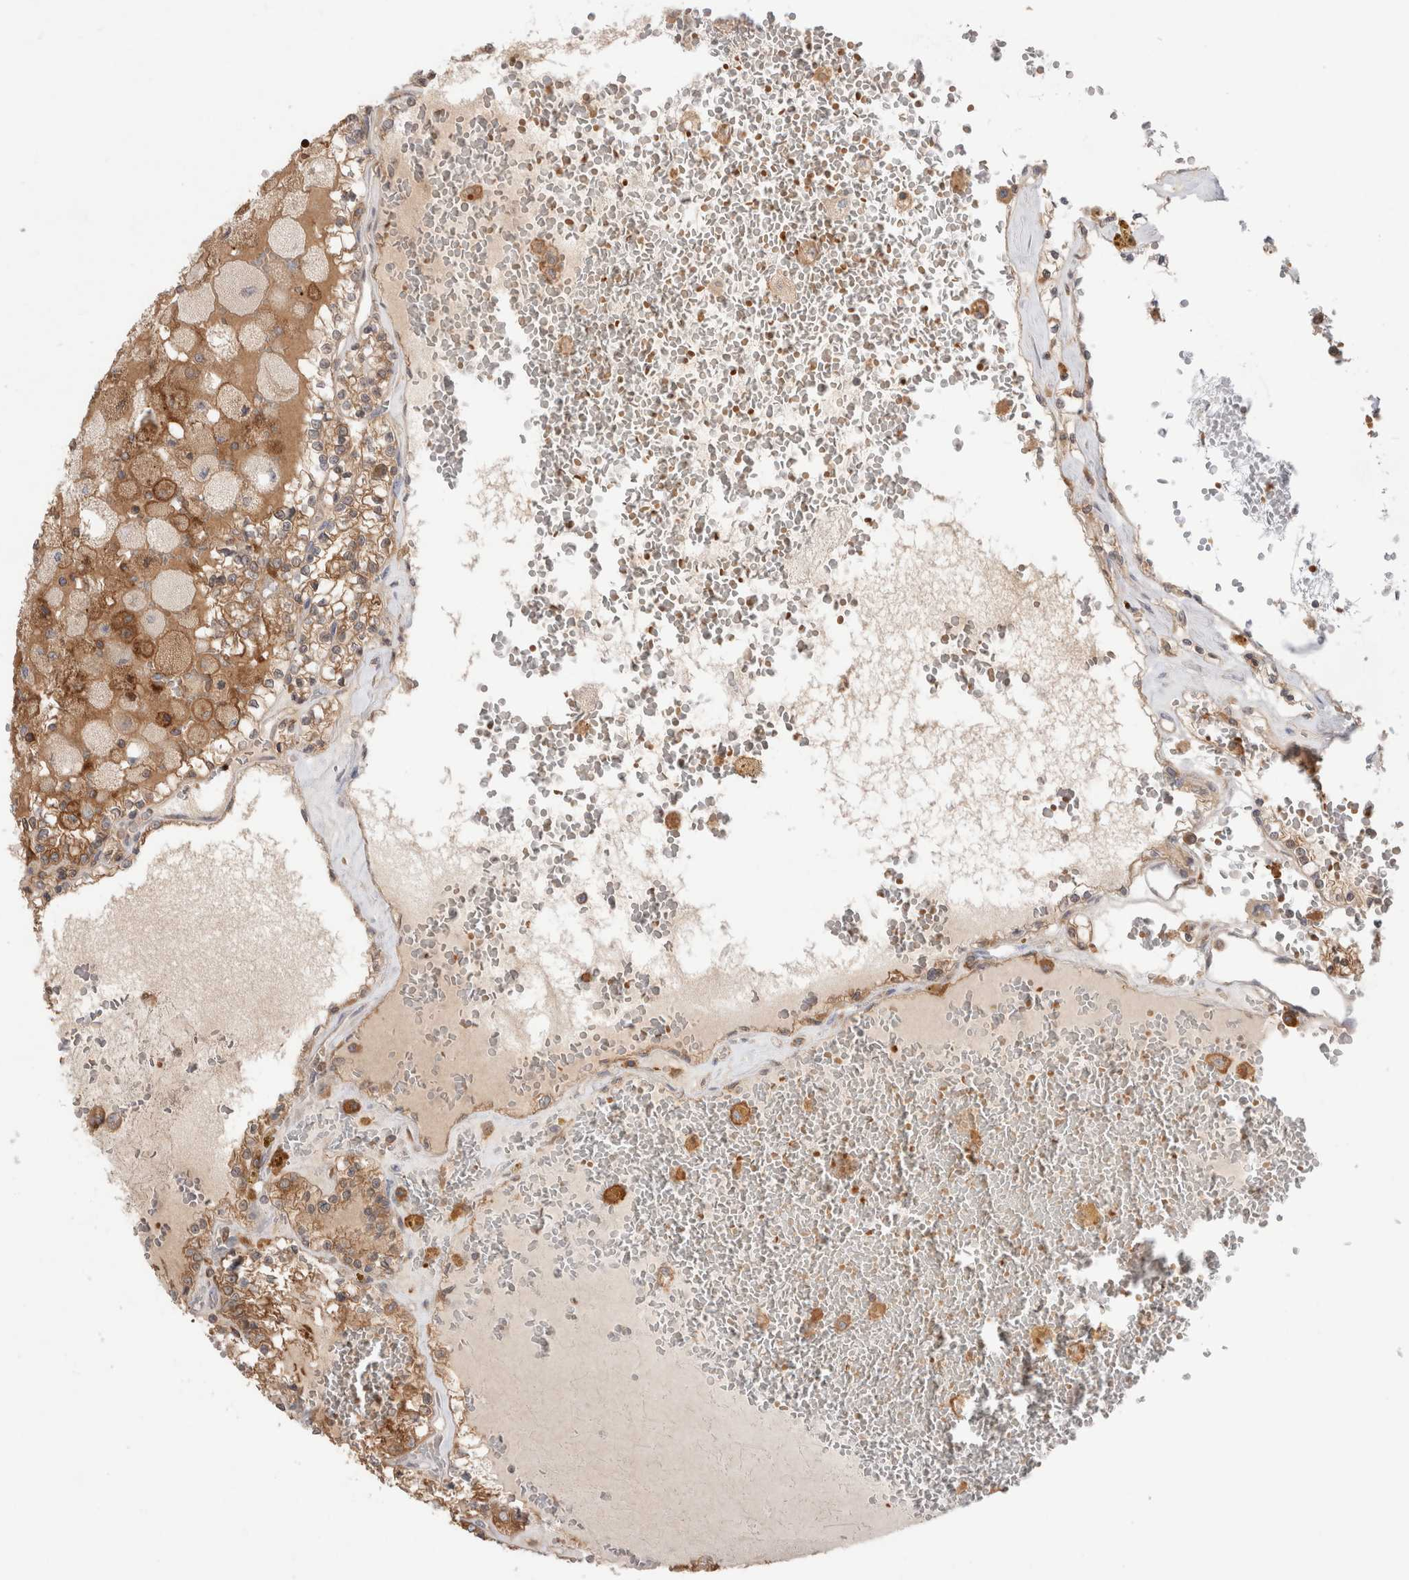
{"staining": {"intensity": "moderate", "quantity": ">75%", "location": "cytoplasmic/membranous"}, "tissue": "renal cancer", "cell_type": "Tumor cells", "image_type": "cancer", "snomed": [{"axis": "morphology", "description": "Adenocarcinoma, NOS"}, {"axis": "topography", "description": "Kidney"}], "caption": "A medium amount of moderate cytoplasmic/membranous staining is seen in approximately >75% of tumor cells in renal cancer (adenocarcinoma) tissue. The staining was performed using DAB (3,3'-diaminobenzidine), with brown indicating positive protein expression. Nuclei are stained blue with hematoxylin.", "gene": "KLHL14", "patient": {"sex": "female", "age": 56}}